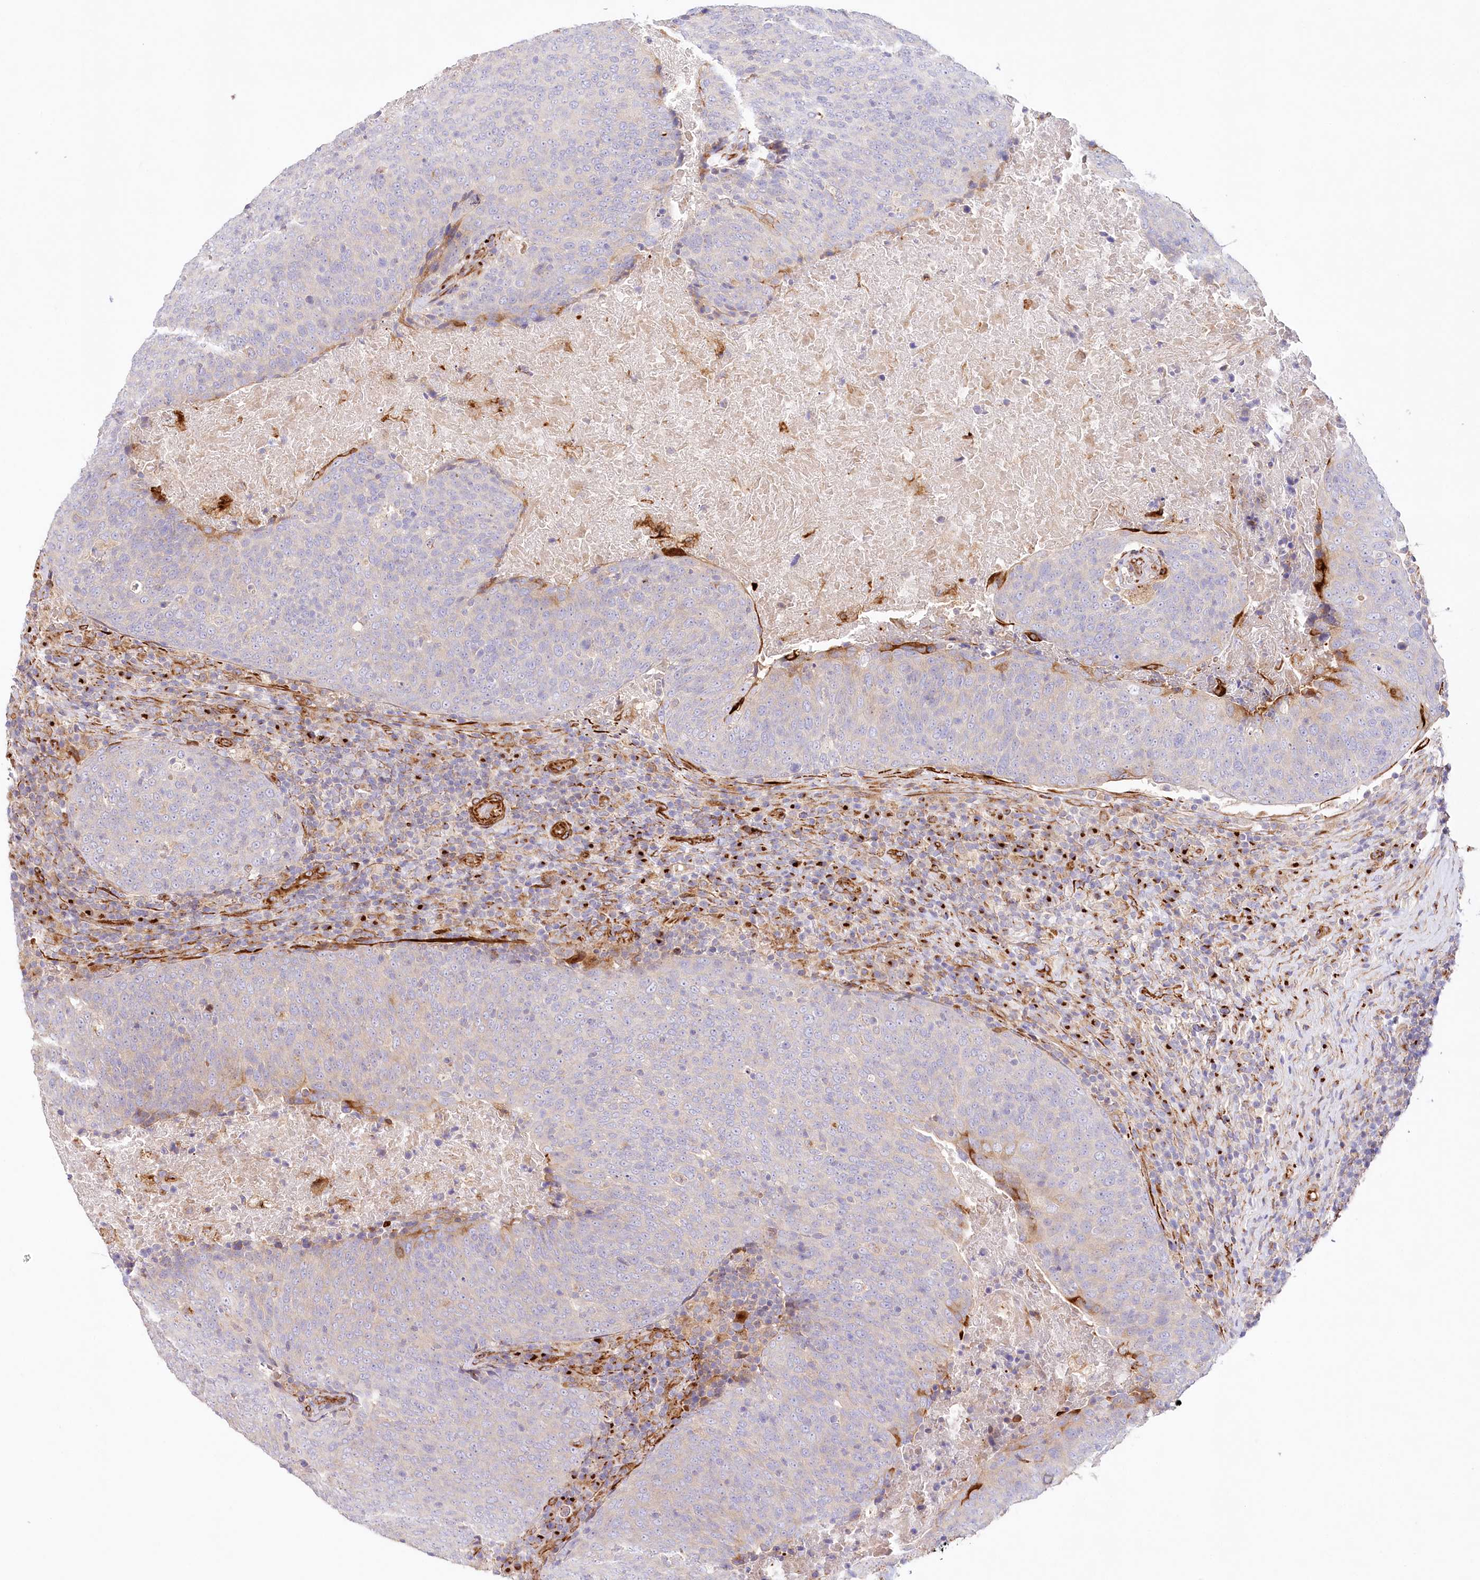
{"staining": {"intensity": "negative", "quantity": "none", "location": "none"}, "tissue": "head and neck cancer", "cell_type": "Tumor cells", "image_type": "cancer", "snomed": [{"axis": "morphology", "description": "Squamous cell carcinoma, NOS"}, {"axis": "morphology", "description": "Squamous cell carcinoma, metastatic, NOS"}, {"axis": "topography", "description": "Lymph node"}, {"axis": "topography", "description": "Head-Neck"}], "caption": "There is no significant positivity in tumor cells of squamous cell carcinoma (head and neck).", "gene": "ABRAXAS2", "patient": {"sex": "male", "age": 62}}